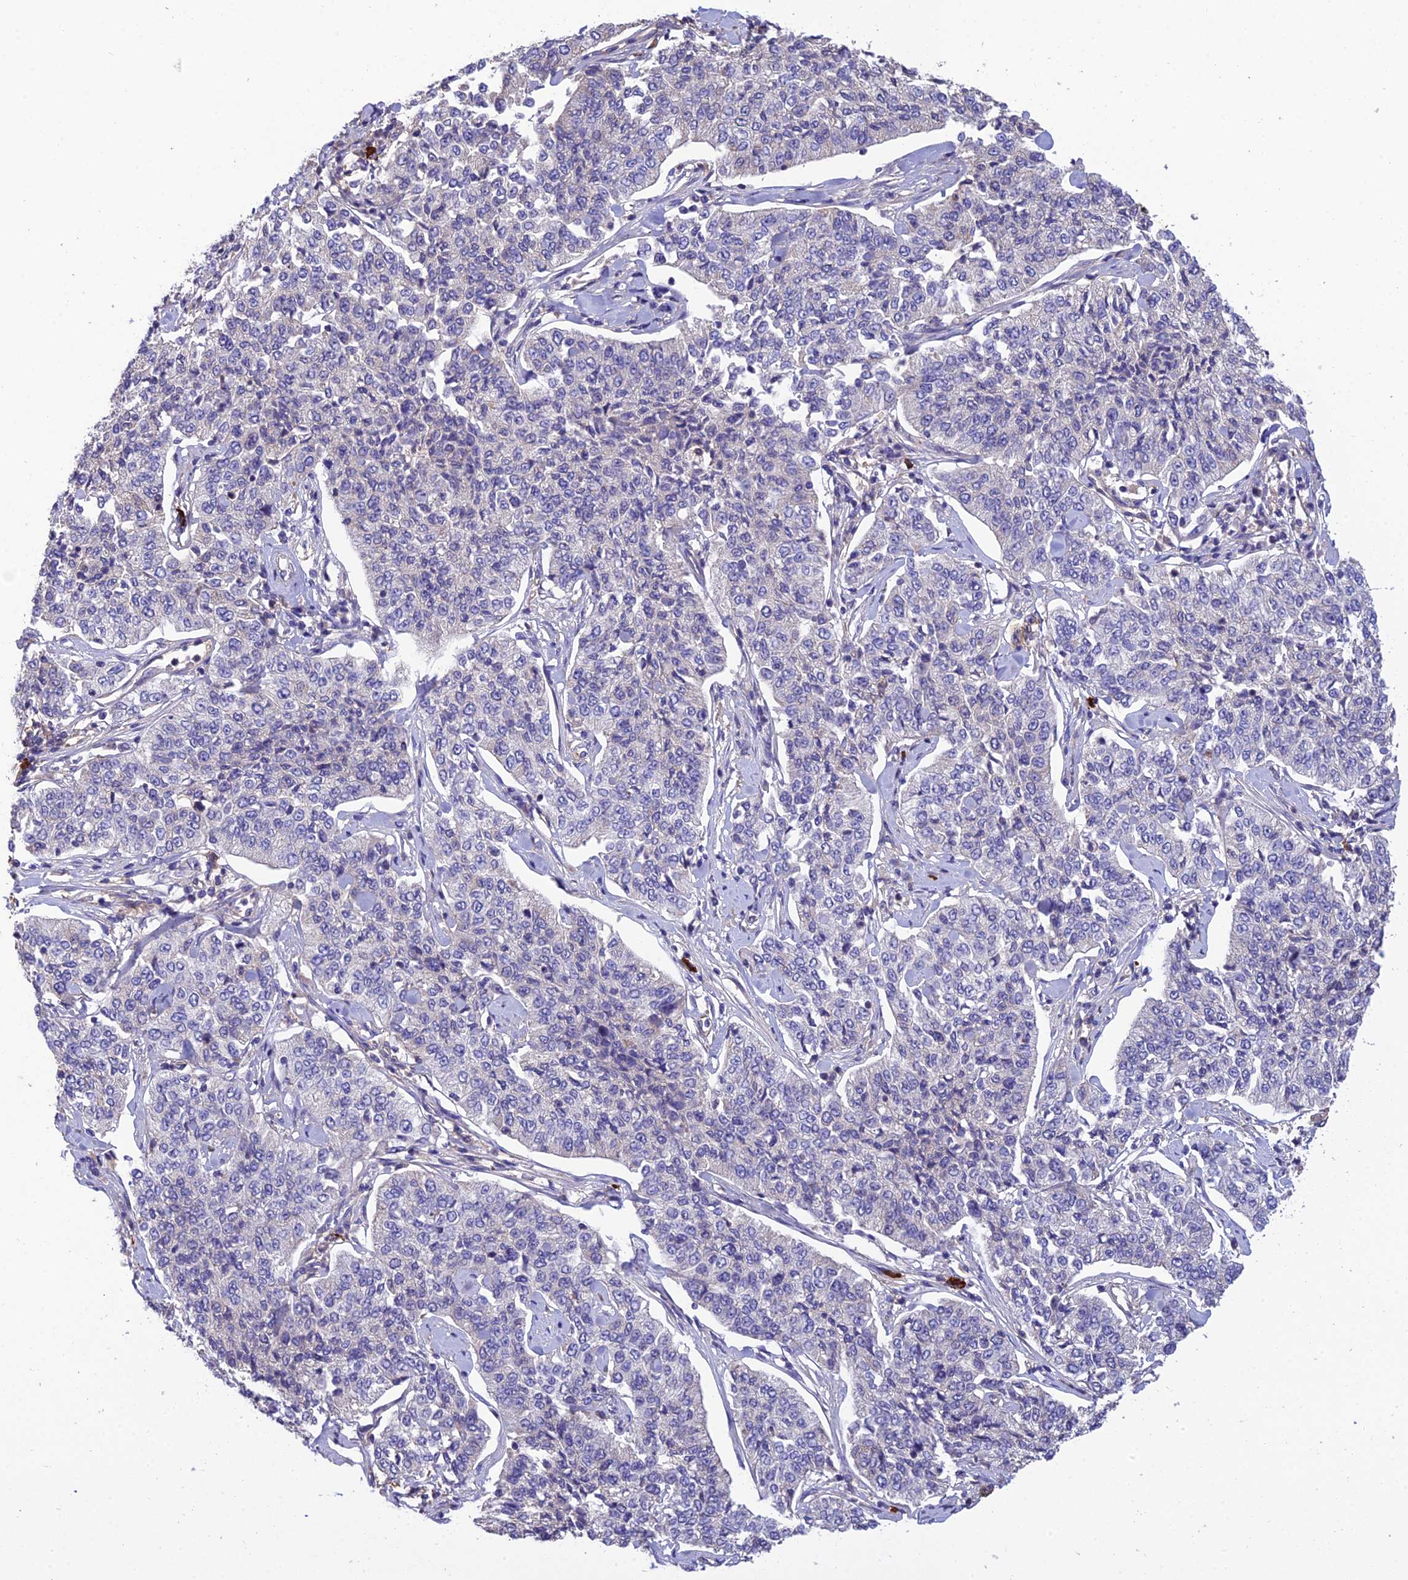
{"staining": {"intensity": "negative", "quantity": "none", "location": "none"}, "tissue": "cervical cancer", "cell_type": "Tumor cells", "image_type": "cancer", "snomed": [{"axis": "morphology", "description": "Squamous cell carcinoma, NOS"}, {"axis": "topography", "description": "Cervix"}], "caption": "DAB immunohistochemical staining of cervical squamous cell carcinoma reveals no significant expression in tumor cells.", "gene": "MIOS", "patient": {"sex": "female", "age": 35}}